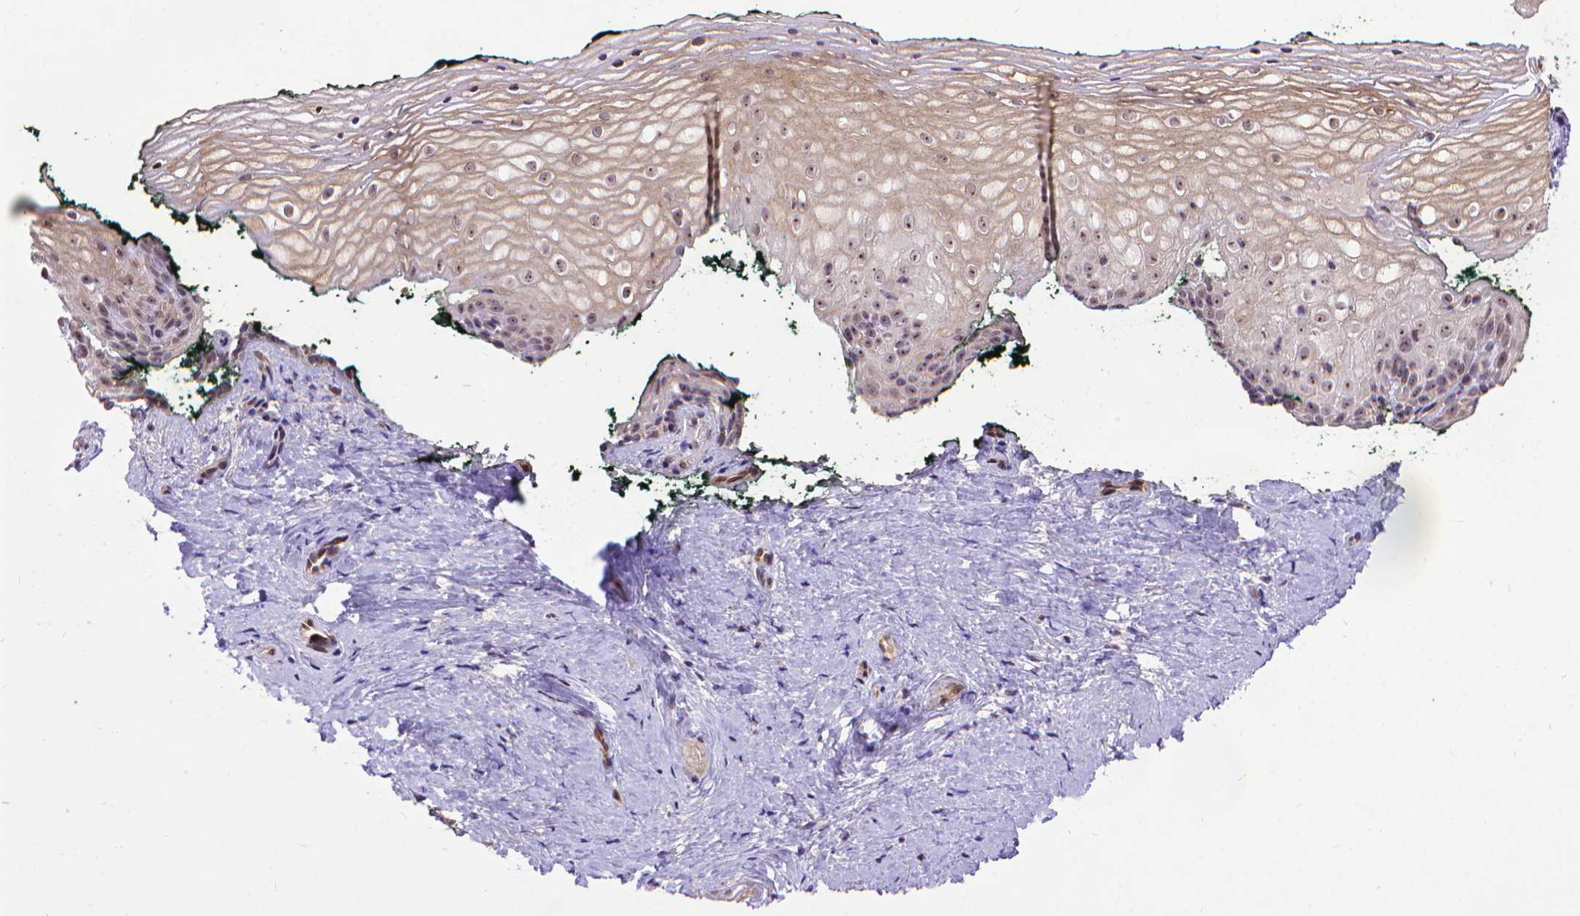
{"staining": {"intensity": "weak", "quantity": "25%-75%", "location": "cytoplasmic/membranous,nuclear"}, "tissue": "vagina", "cell_type": "Squamous epithelial cells", "image_type": "normal", "snomed": [{"axis": "morphology", "description": "Normal tissue, NOS"}, {"axis": "topography", "description": "Vagina"}], "caption": "Protein staining displays weak cytoplasmic/membranous,nuclear staining in about 25%-75% of squamous epithelial cells in unremarkable vagina.", "gene": "TMEM135", "patient": {"sex": "female", "age": 47}}